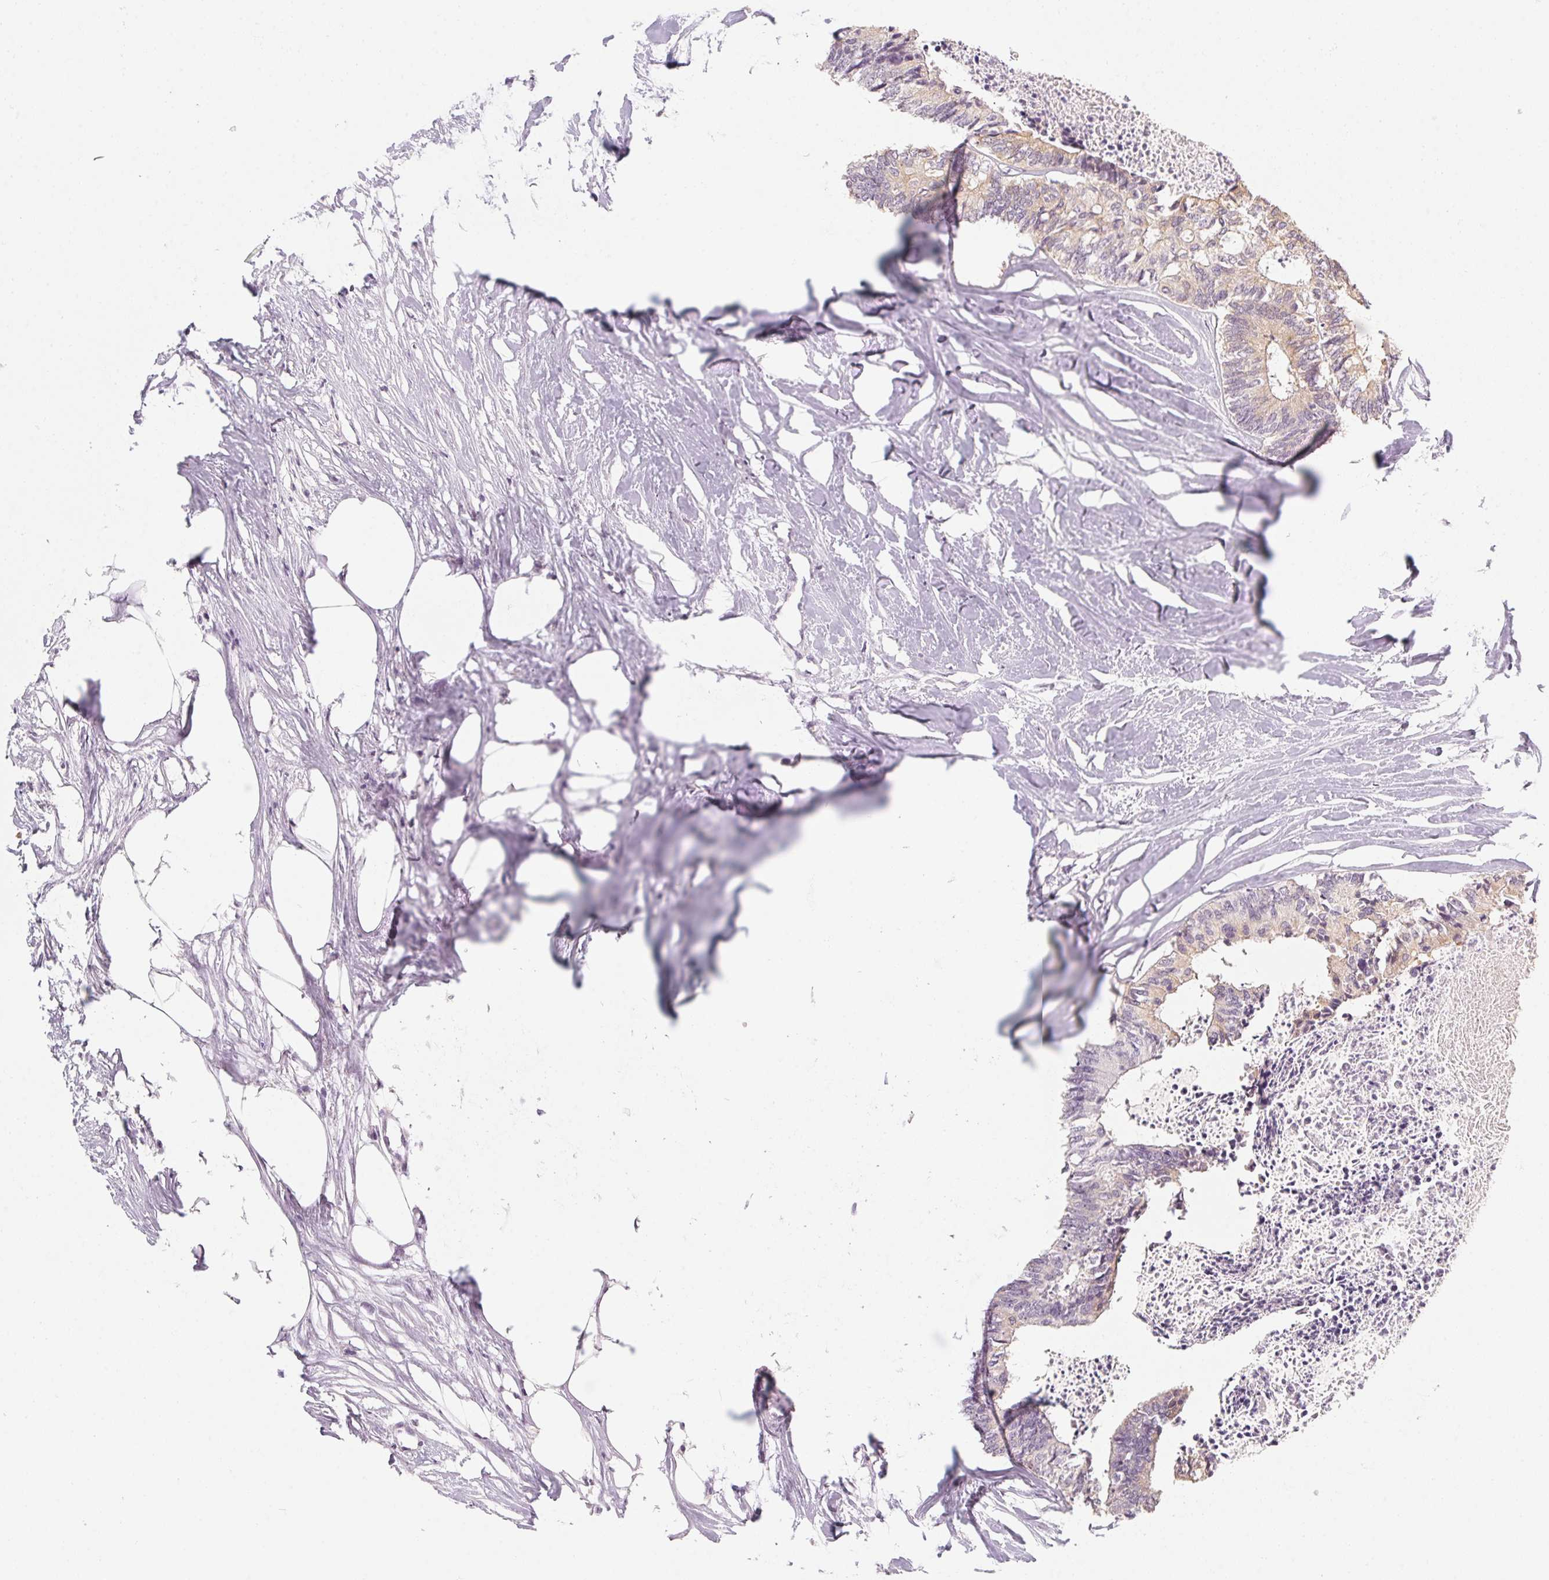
{"staining": {"intensity": "weak", "quantity": "25%-75%", "location": "cytoplasmic/membranous"}, "tissue": "colorectal cancer", "cell_type": "Tumor cells", "image_type": "cancer", "snomed": [{"axis": "morphology", "description": "Adenocarcinoma, NOS"}, {"axis": "topography", "description": "Colon"}, {"axis": "topography", "description": "Rectum"}], "caption": "Protein staining by immunohistochemistry (IHC) demonstrates weak cytoplasmic/membranous expression in approximately 25%-75% of tumor cells in colorectal cancer (adenocarcinoma). The staining was performed using DAB (3,3'-diaminobenzidine), with brown indicating positive protein expression. Nuclei are stained blue with hematoxylin.", "gene": "CAPZA3", "patient": {"sex": "male", "age": 57}}